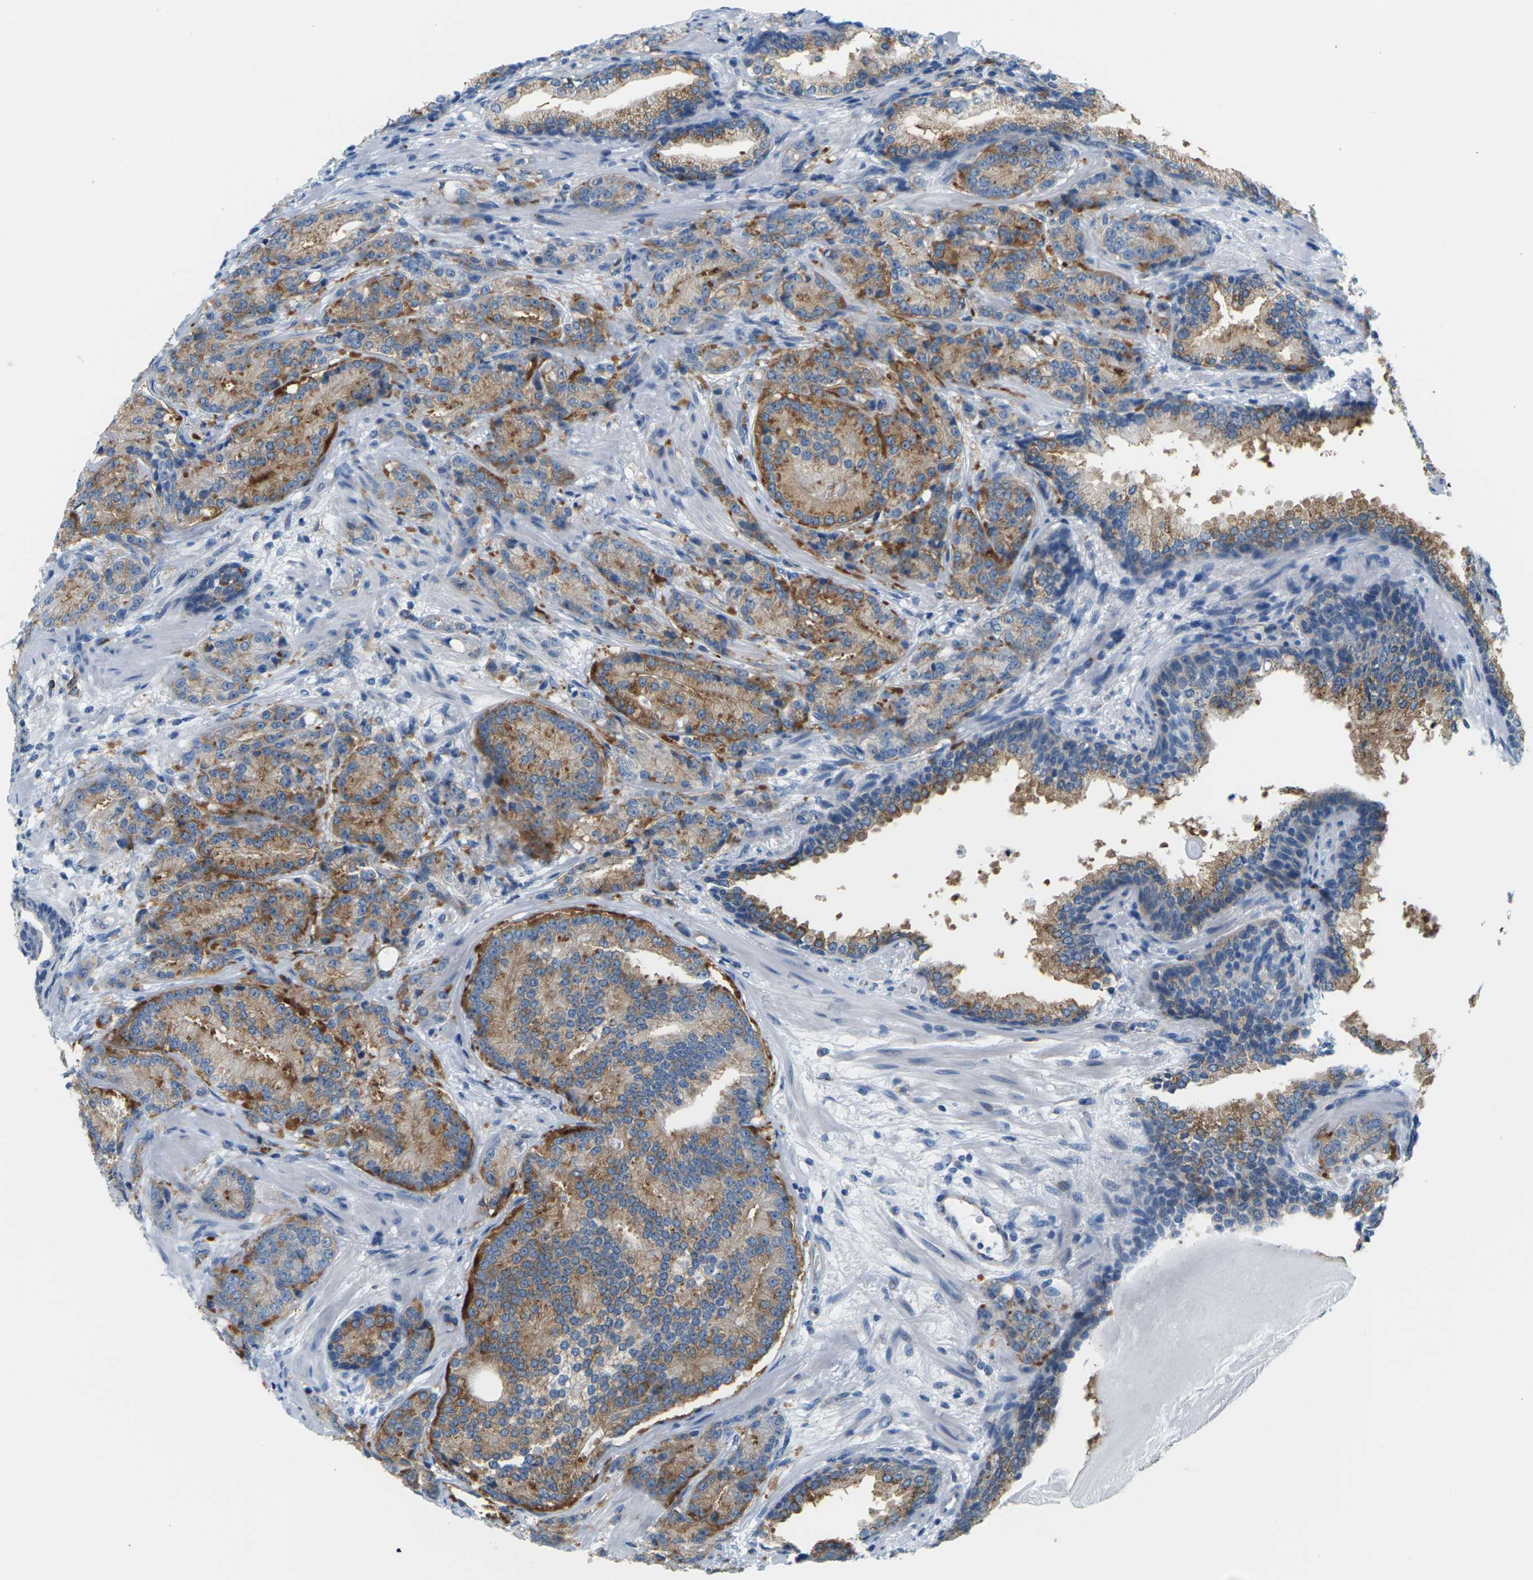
{"staining": {"intensity": "strong", "quantity": ">75%", "location": "cytoplasmic/membranous"}, "tissue": "prostate cancer", "cell_type": "Tumor cells", "image_type": "cancer", "snomed": [{"axis": "morphology", "description": "Adenocarcinoma, High grade"}, {"axis": "topography", "description": "Prostate"}], "caption": "An immunohistochemistry (IHC) image of neoplastic tissue is shown. Protein staining in brown highlights strong cytoplasmic/membranous positivity in high-grade adenocarcinoma (prostate) within tumor cells. Nuclei are stained in blue.", "gene": "SYNGR2", "patient": {"sex": "male", "age": 61}}